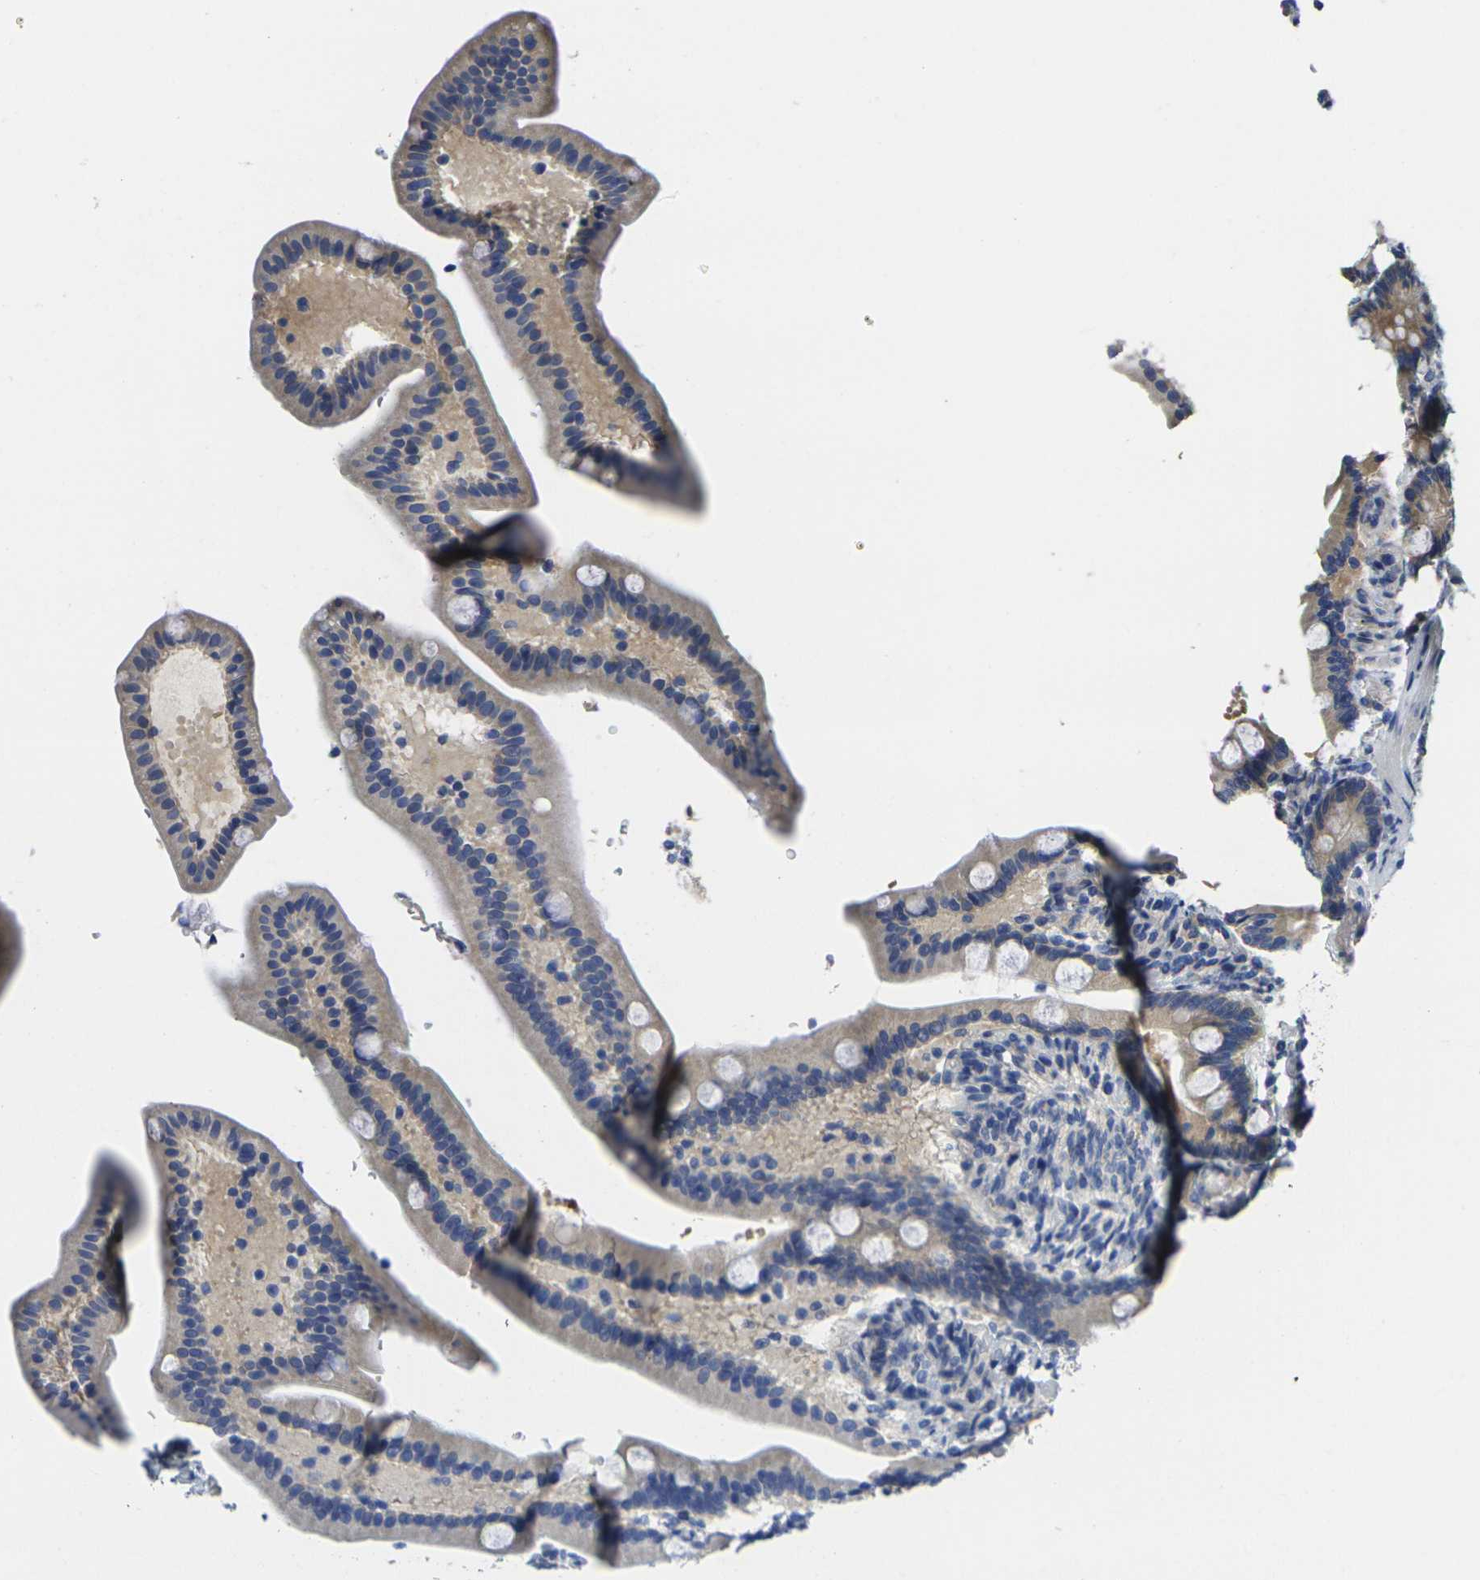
{"staining": {"intensity": "moderate", "quantity": "25%-75%", "location": "cytoplasmic/membranous"}, "tissue": "duodenum", "cell_type": "Glandular cells", "image_type": "normal", "snomed": [{"axis": "morphology", "description": "Normal tissue, NOS"}, {"axis": "topography", "description": "Duodenum"}], "caption": "DAB immunohistochemical staining of unremarkable duodenum exhibits moderate cytoplasmic/membranous protein expression in about 25%-75% of glandular cells. (IHC, brightfield microscopy, high magnification).", "gene": "GNA12", "patient": {"sex": "male", "age": 54}}